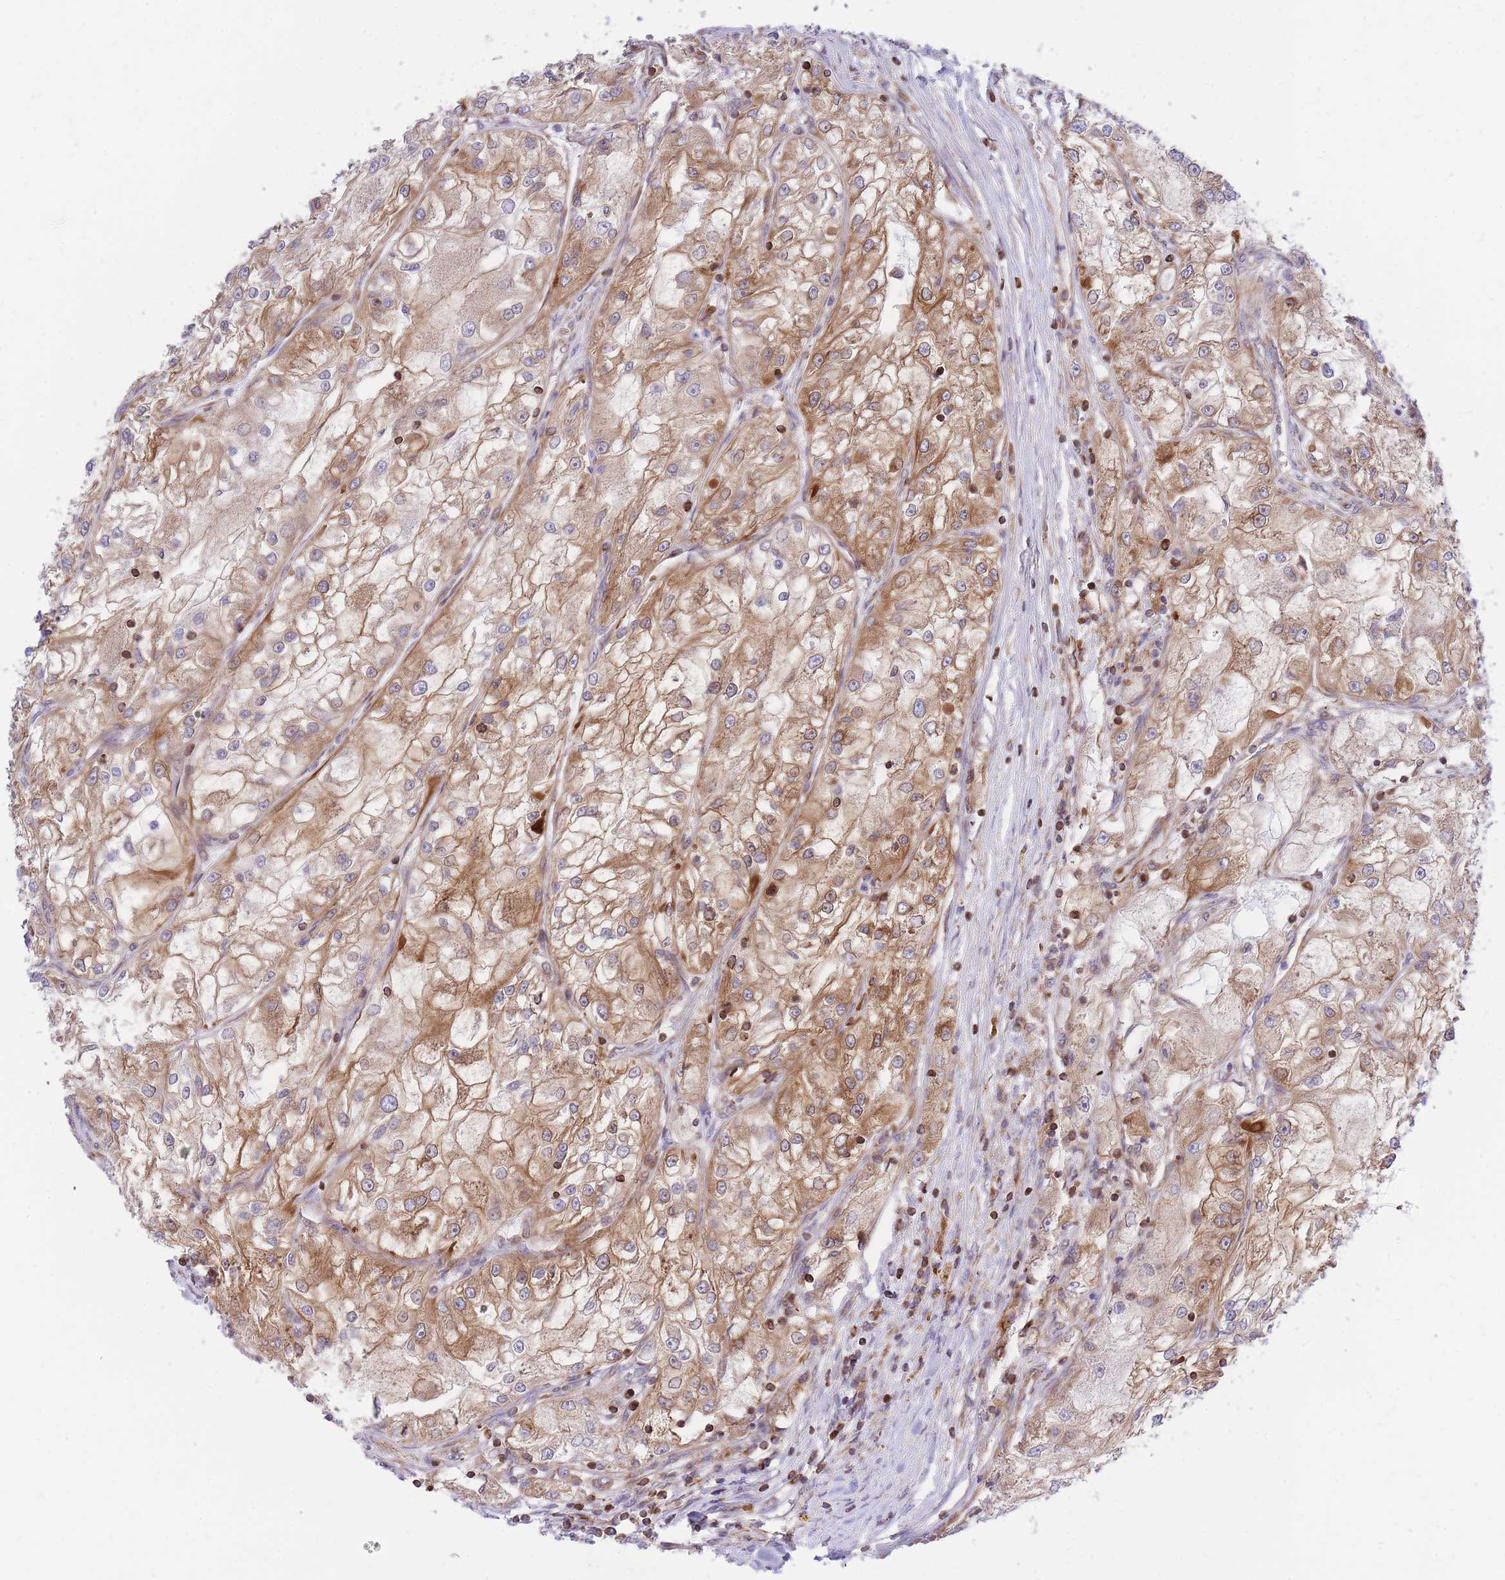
{"staining": {"intensity": "moderate", "quantity": ">75%", "location": "cytoplasmic/membranous"}, "tissue": "renal cancer", "cell_type": "Tumor cells", "image_type": "cancer", "snomed": [{"axis": "morphology", "description": "Adenocarcinoma, NOS"}, {"axis": "topography", "description": "Kidney"}], "caption": "Tumor cells exhibit moderate cytoplasmic/membranous expression in about >75% of cells in renal cancer (adenocarcinoma). The protein is shown in brown color, while the nuclei are stained blue.", "gene": "REM1", "patient": {"sex": "female", "age": 72}}